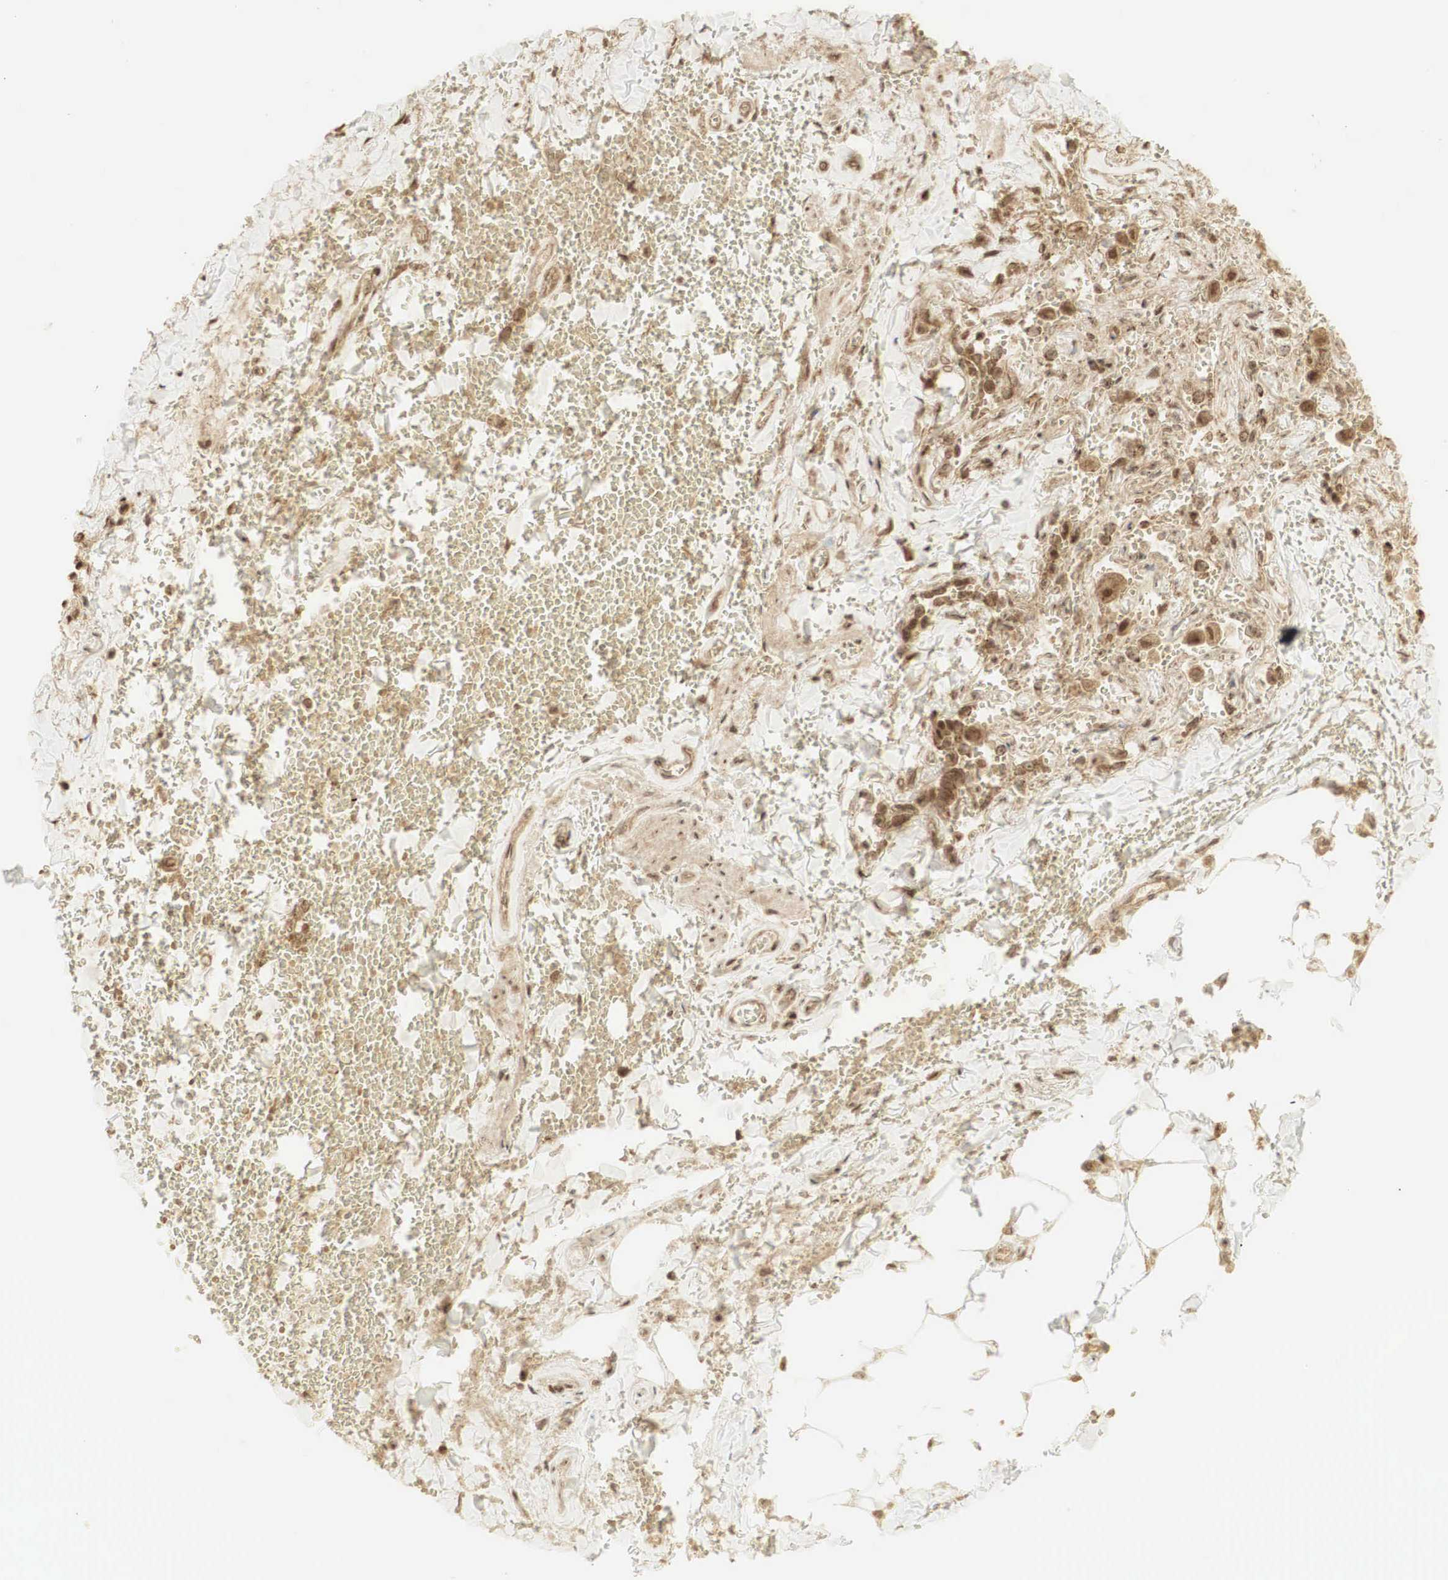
{"staining": {"intensity": "moderate", "quantity": ">75%", "location": "nuclear"}, "tissue": "adipose tissue", "cell_type": "Adipocytes", "image_type": "normal", "snomed": [{"axis": "morphology", "description": "Normal tissue, NOS"}, {"axis": "topography", "description": "Cartilage tissue"}, {"axis": "topography", "description": "Lung"}], "caption": "A brown stain shows moderate nuclear expression of a protein in adipocytes of unremarkable adipose tissue.", "gene": "RNF113A", "patient": {"sex": "male", "age": 65}}